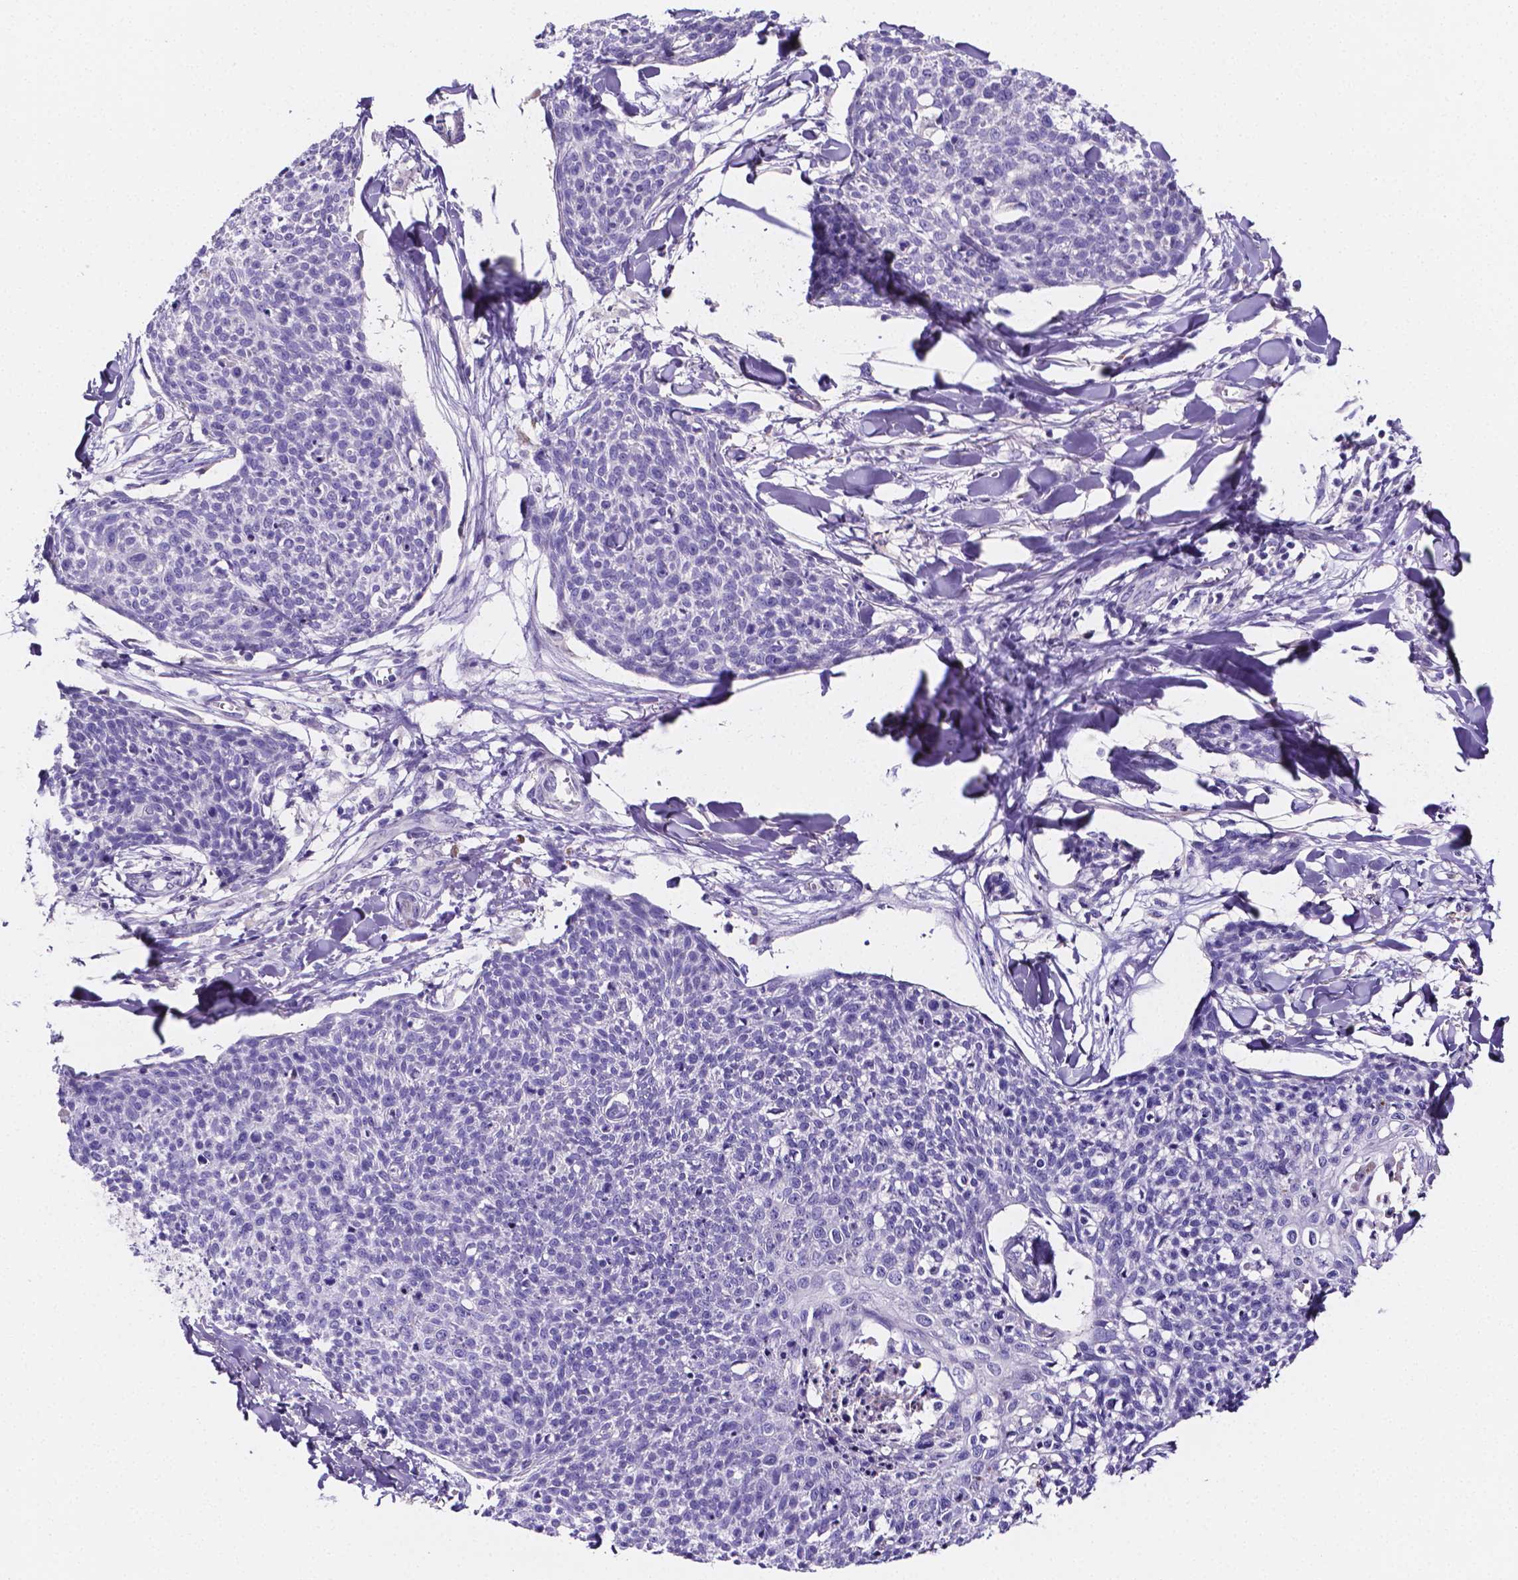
{"staining": {"intensity": "negative", "quantity": "none", "location": "none"}, "tissue": "skin cancer", "cell_type": "Tumor cells", "image_type": "cancer", "snomed": [{"axis": "morphology", "description": "Squamous cell carcinoma, NOS"}, {"axis": "topography", "description": "Skin"}, {"axis": "topography", "description": "Vulva"}], "caption": "Human skin cancer (squamous cell carcinoma) stained for a protein using immunohistochemistry (IHC) exhibits no staining in tumor cells.", "gene": "NRGN", "patient": {"sex": "female", "age": 75}}